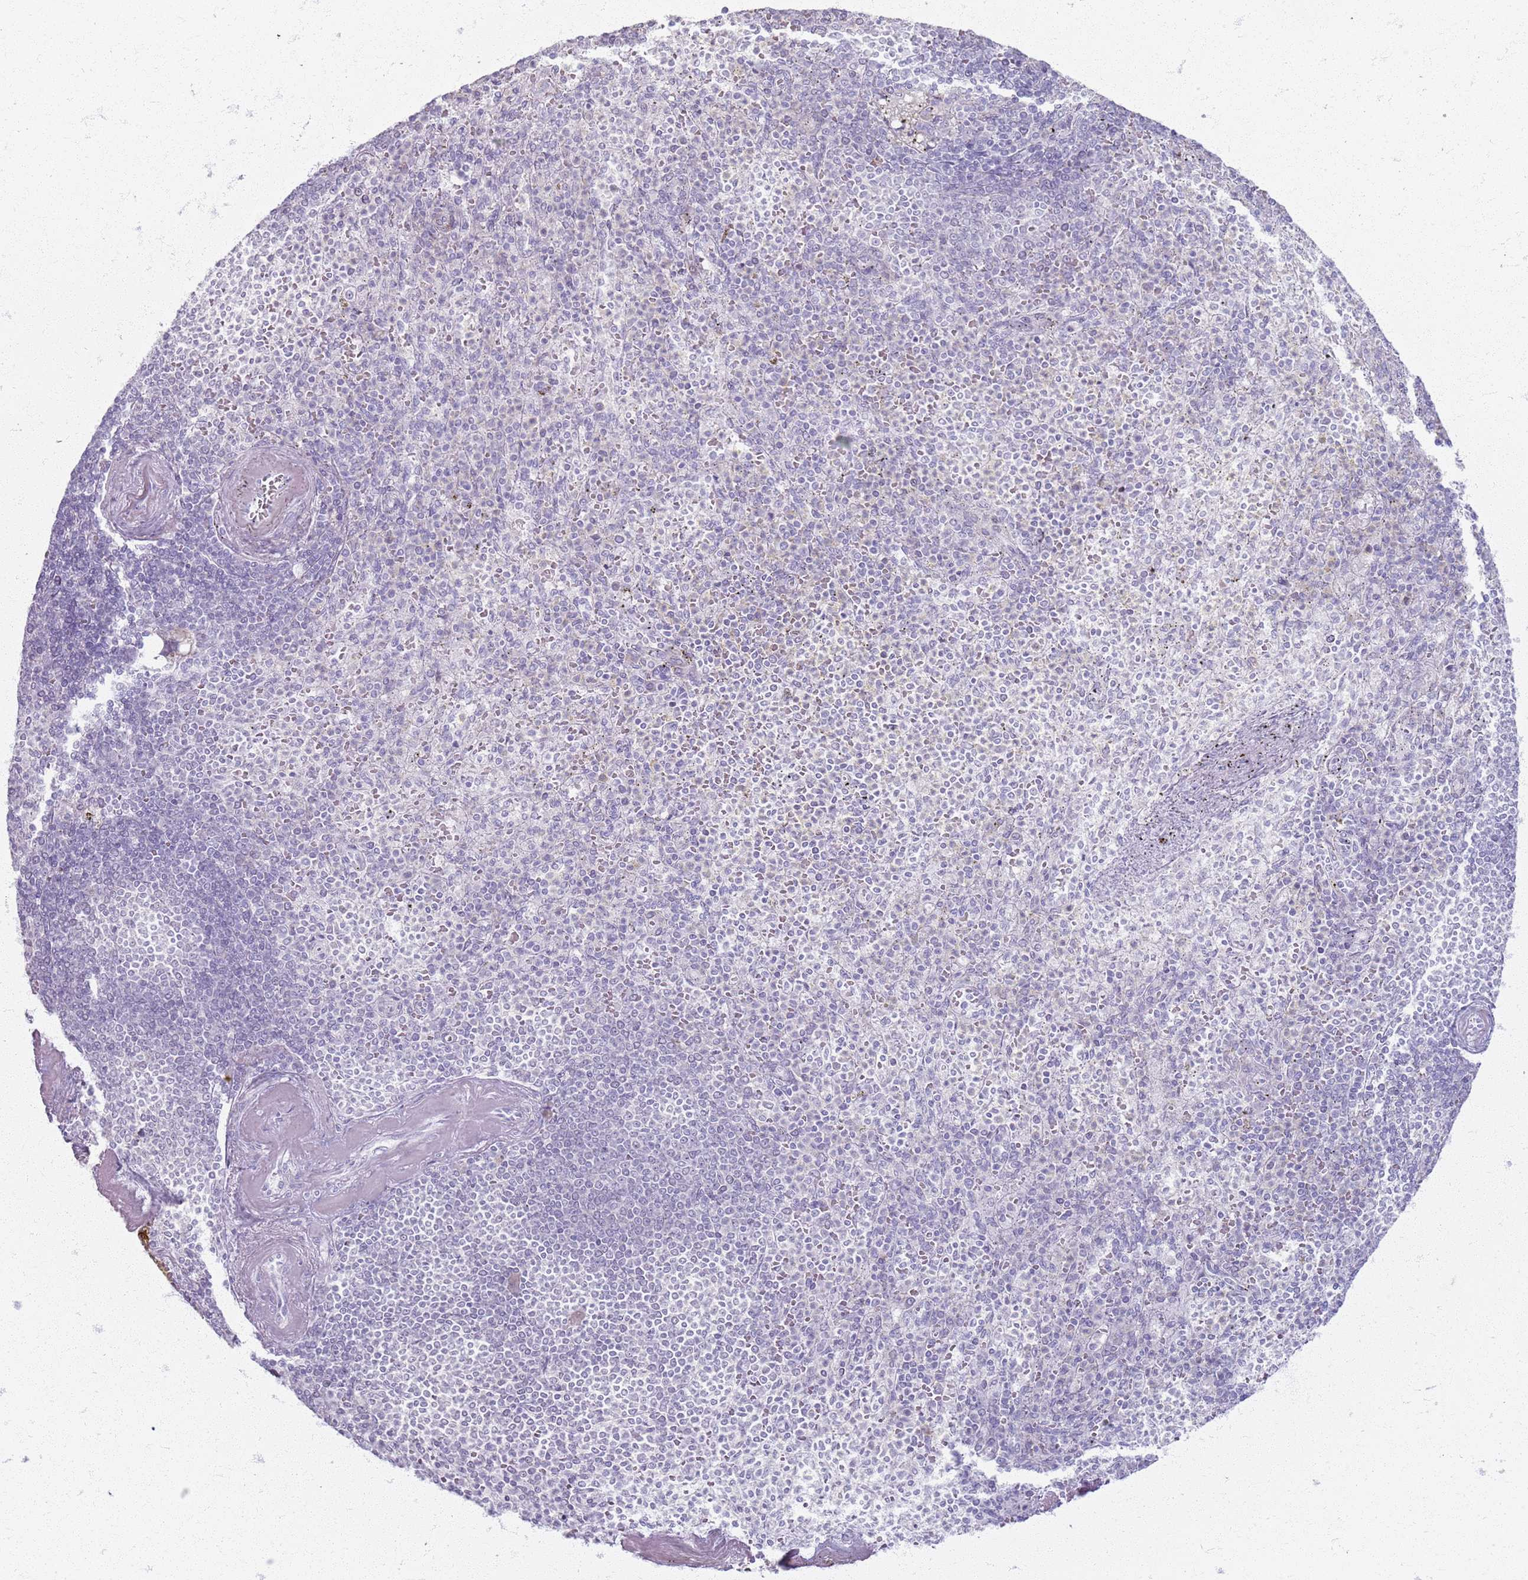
{"staining": {"intensity": "negative", "quantity": "none", "location": "none"}, "tissue": "spleen", "cell_type": "Cells in red pulp", "image_type": "normal", "snomed": [{"axis": "morphology", "description": "Normal tissue, NOS"}, {"axis": "topography", "description": "Spleen"}], "caption": "This histopathology image is of unremarkable spleen stained with immunohistochemistry to label a protein in brown with the nuclei are counter-stained blue. There is no expression in cells in red pulp.", "gene": "CRIPT", "patient": {"sex": "female", "age": 74}}